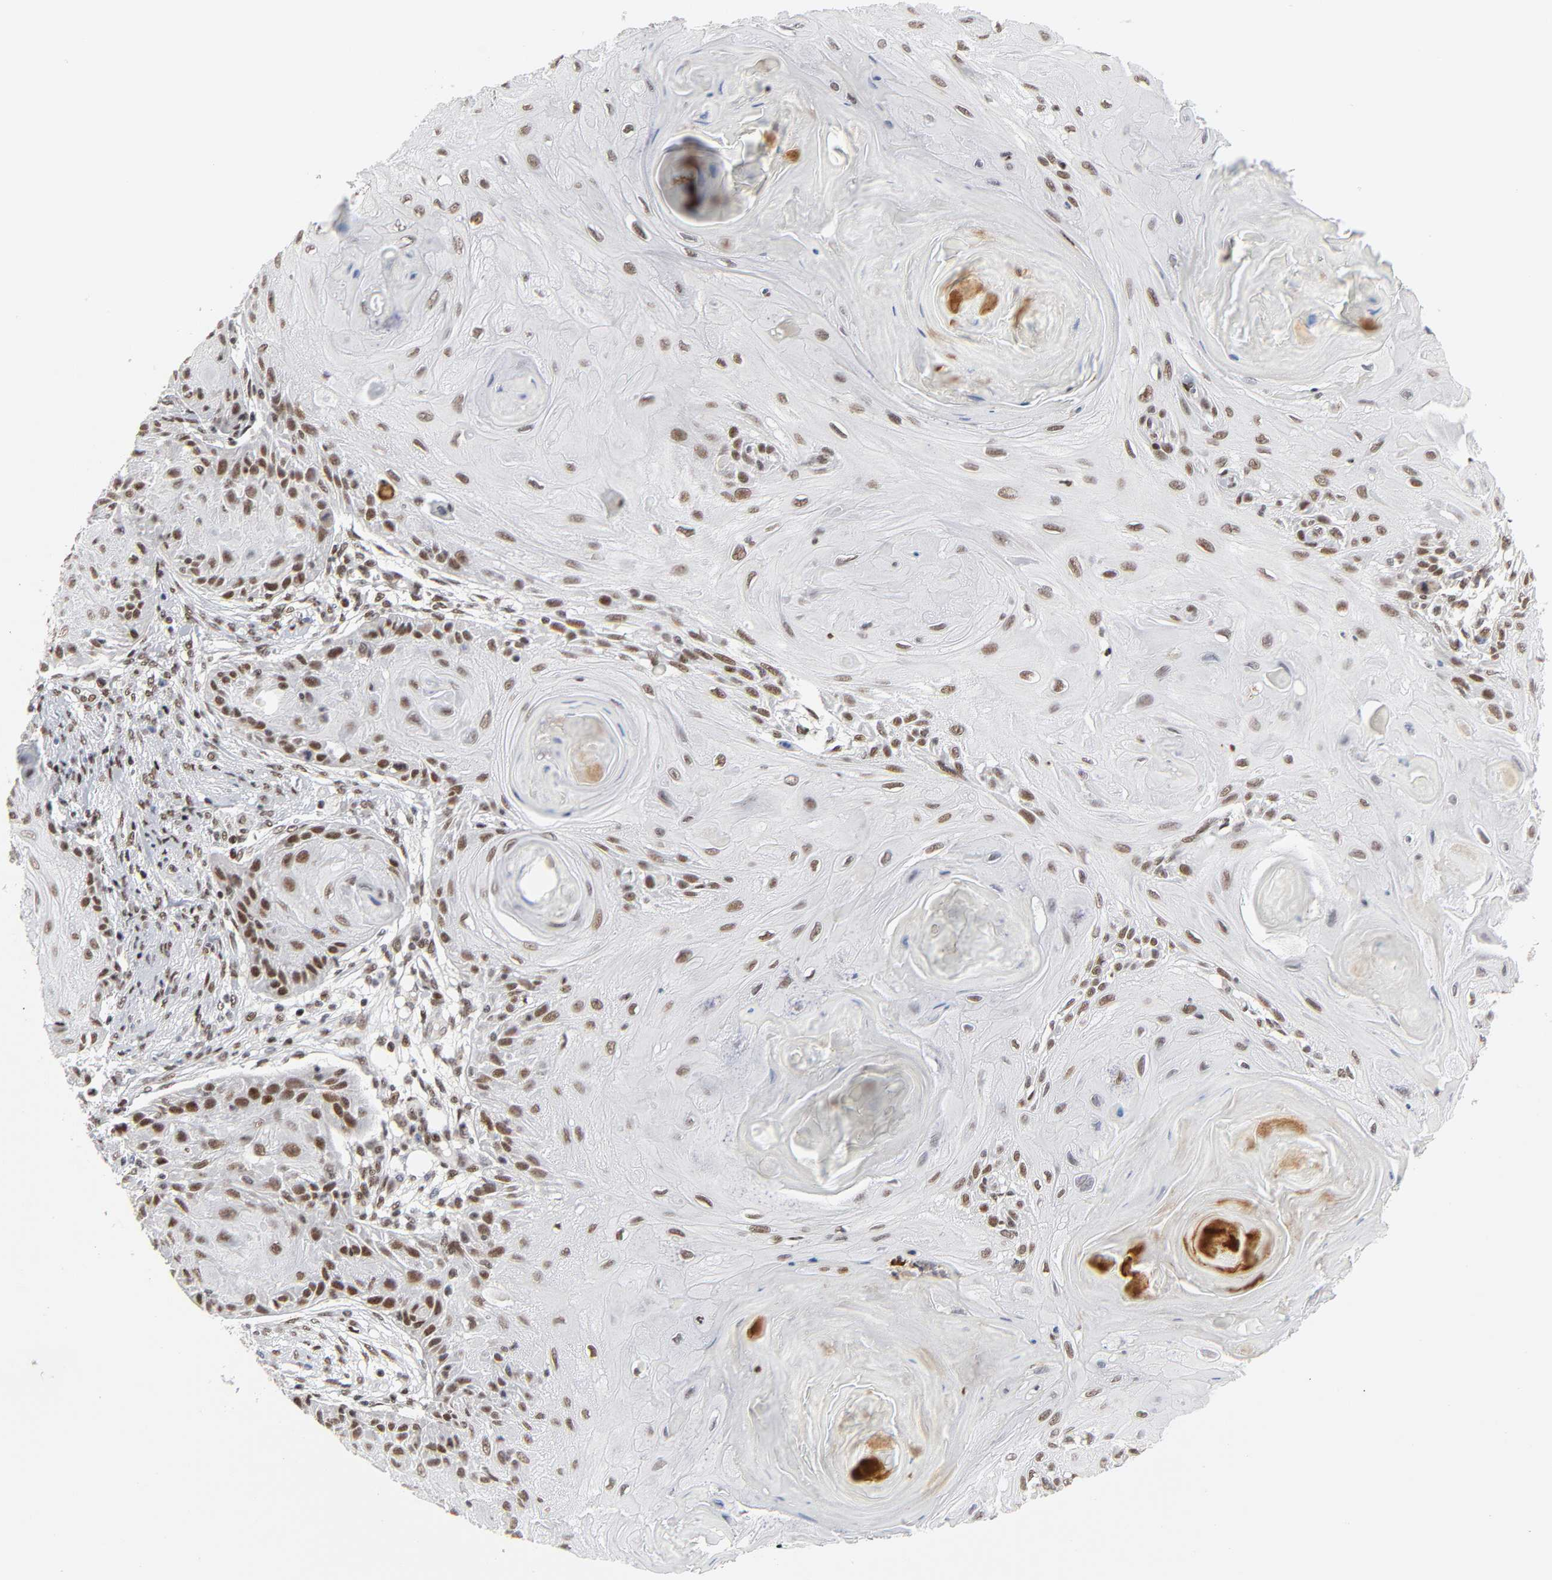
{"staining": {"intensity": "strong", "quantity": ">75%", "location": "nuclear"}, "tissue": "skin cancer", "cell_type": "Tumor cells", "image_type": "cancer", "snomed": [{"axis": "morphology", "description": "Squamous cell carcinoma, NOS"}, {"axis": "topography", "description": "Skin"}], "caption": "Squamous cell carcinoma (skin) was stained to show a protein in brown. There is high levels of strong nuclear staining in approximately >75% of tumor cells. The staining is performed using DAB (3,3'-diaminobenzidine) brown chromogen to label protein expression. The nuclei are counter-stained blue using hematoxylin.", "gene": "CREBBP", "patient": {"sex": "female", "age": 88}}